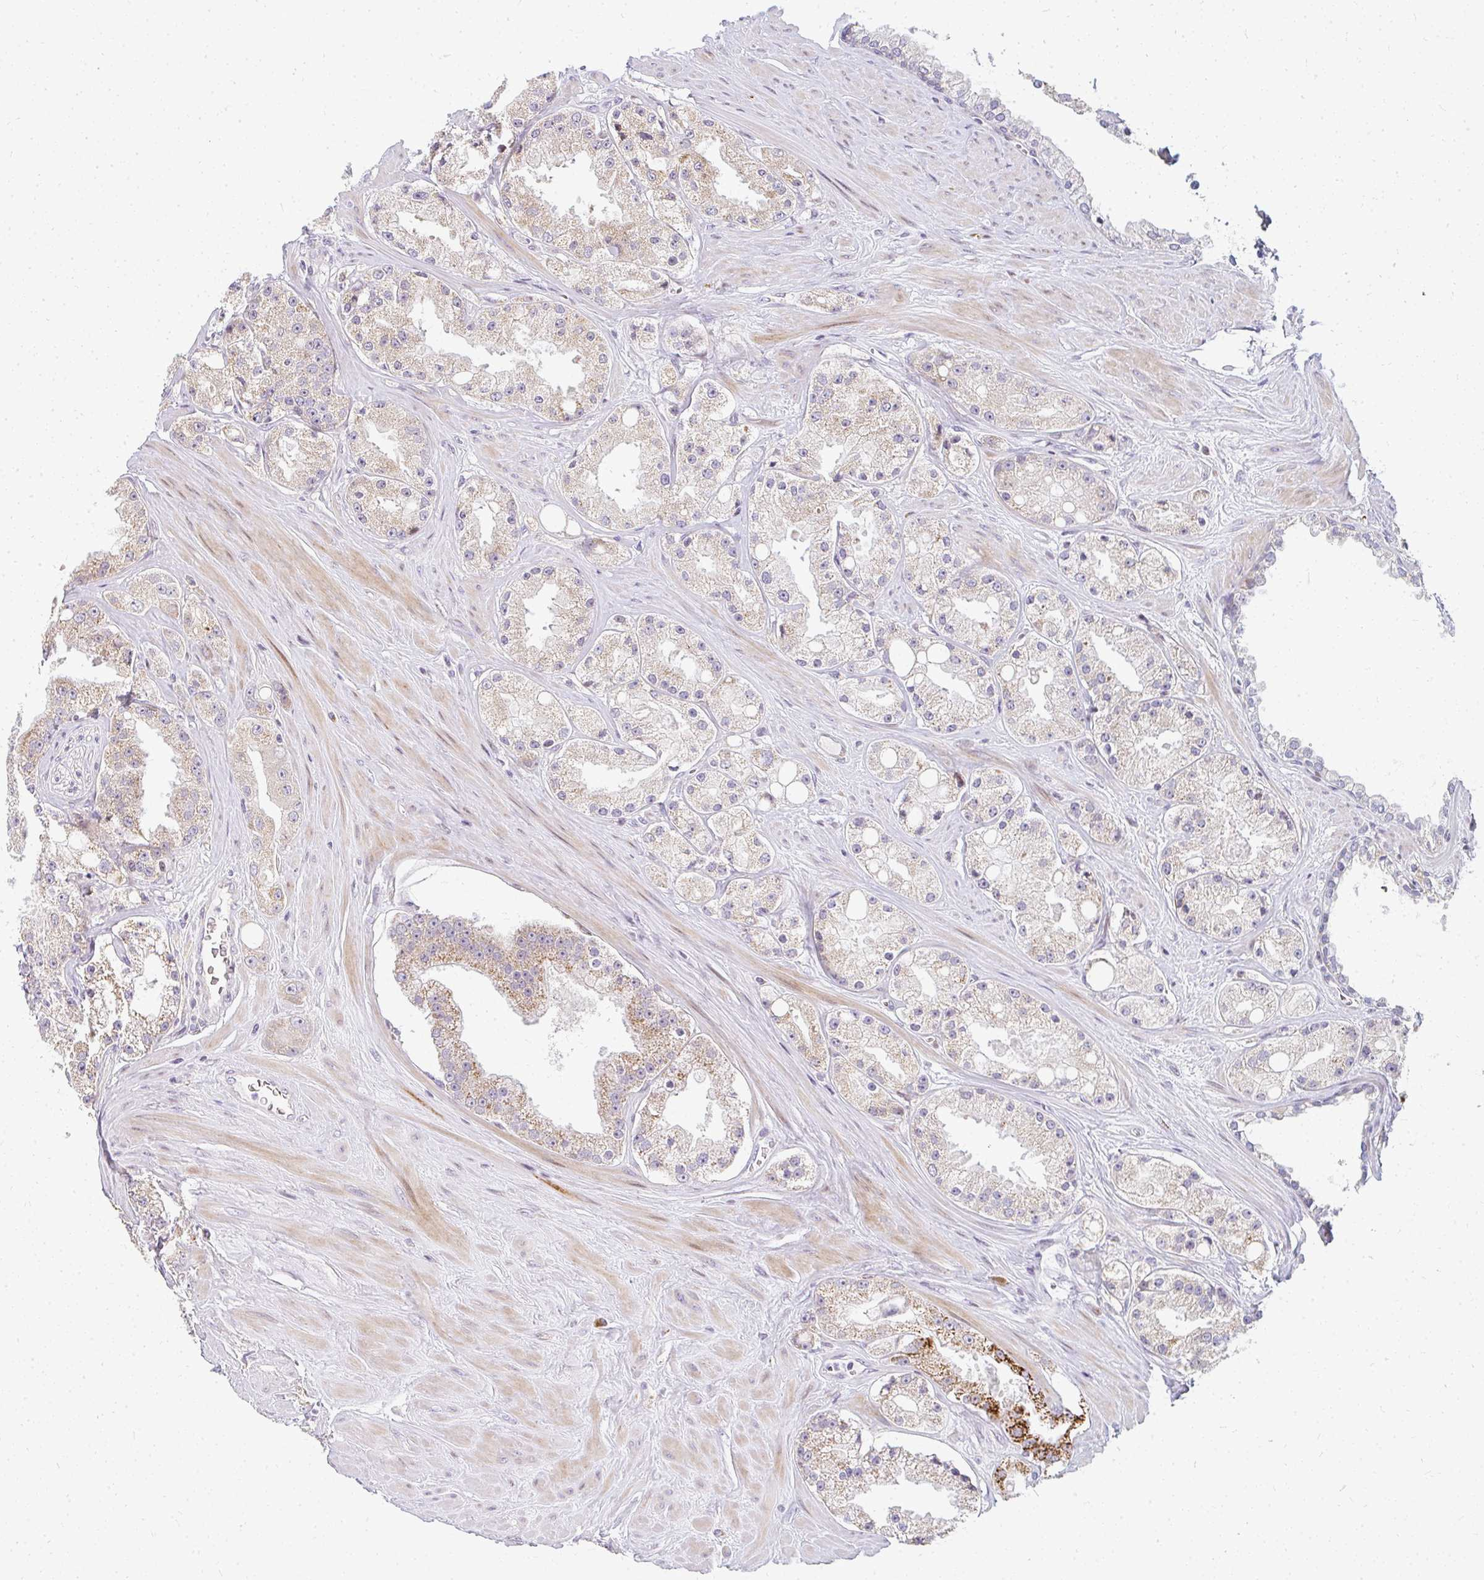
{"staining": {"intensity": "strong", "quantity": "<25%", "location": "cytoplasmic/membranous"}, "tissue": "prostate cancer", "cell_type": "Tumor cells", "image_type": "cancer", "snomed": [{"axis": "morphology", "description": "Adenocarcinoma, High grade"}, {"axis": "topography", "description": "Prostate"}], "caption": "About <25% of tumor cells in human prostate cancer show strong cytoplasmic/membranous protein expression as visualized by brown immunohistochemical staining.", "gene": "PLA2G5", "patient": {"sex": "male", "age": 66}}